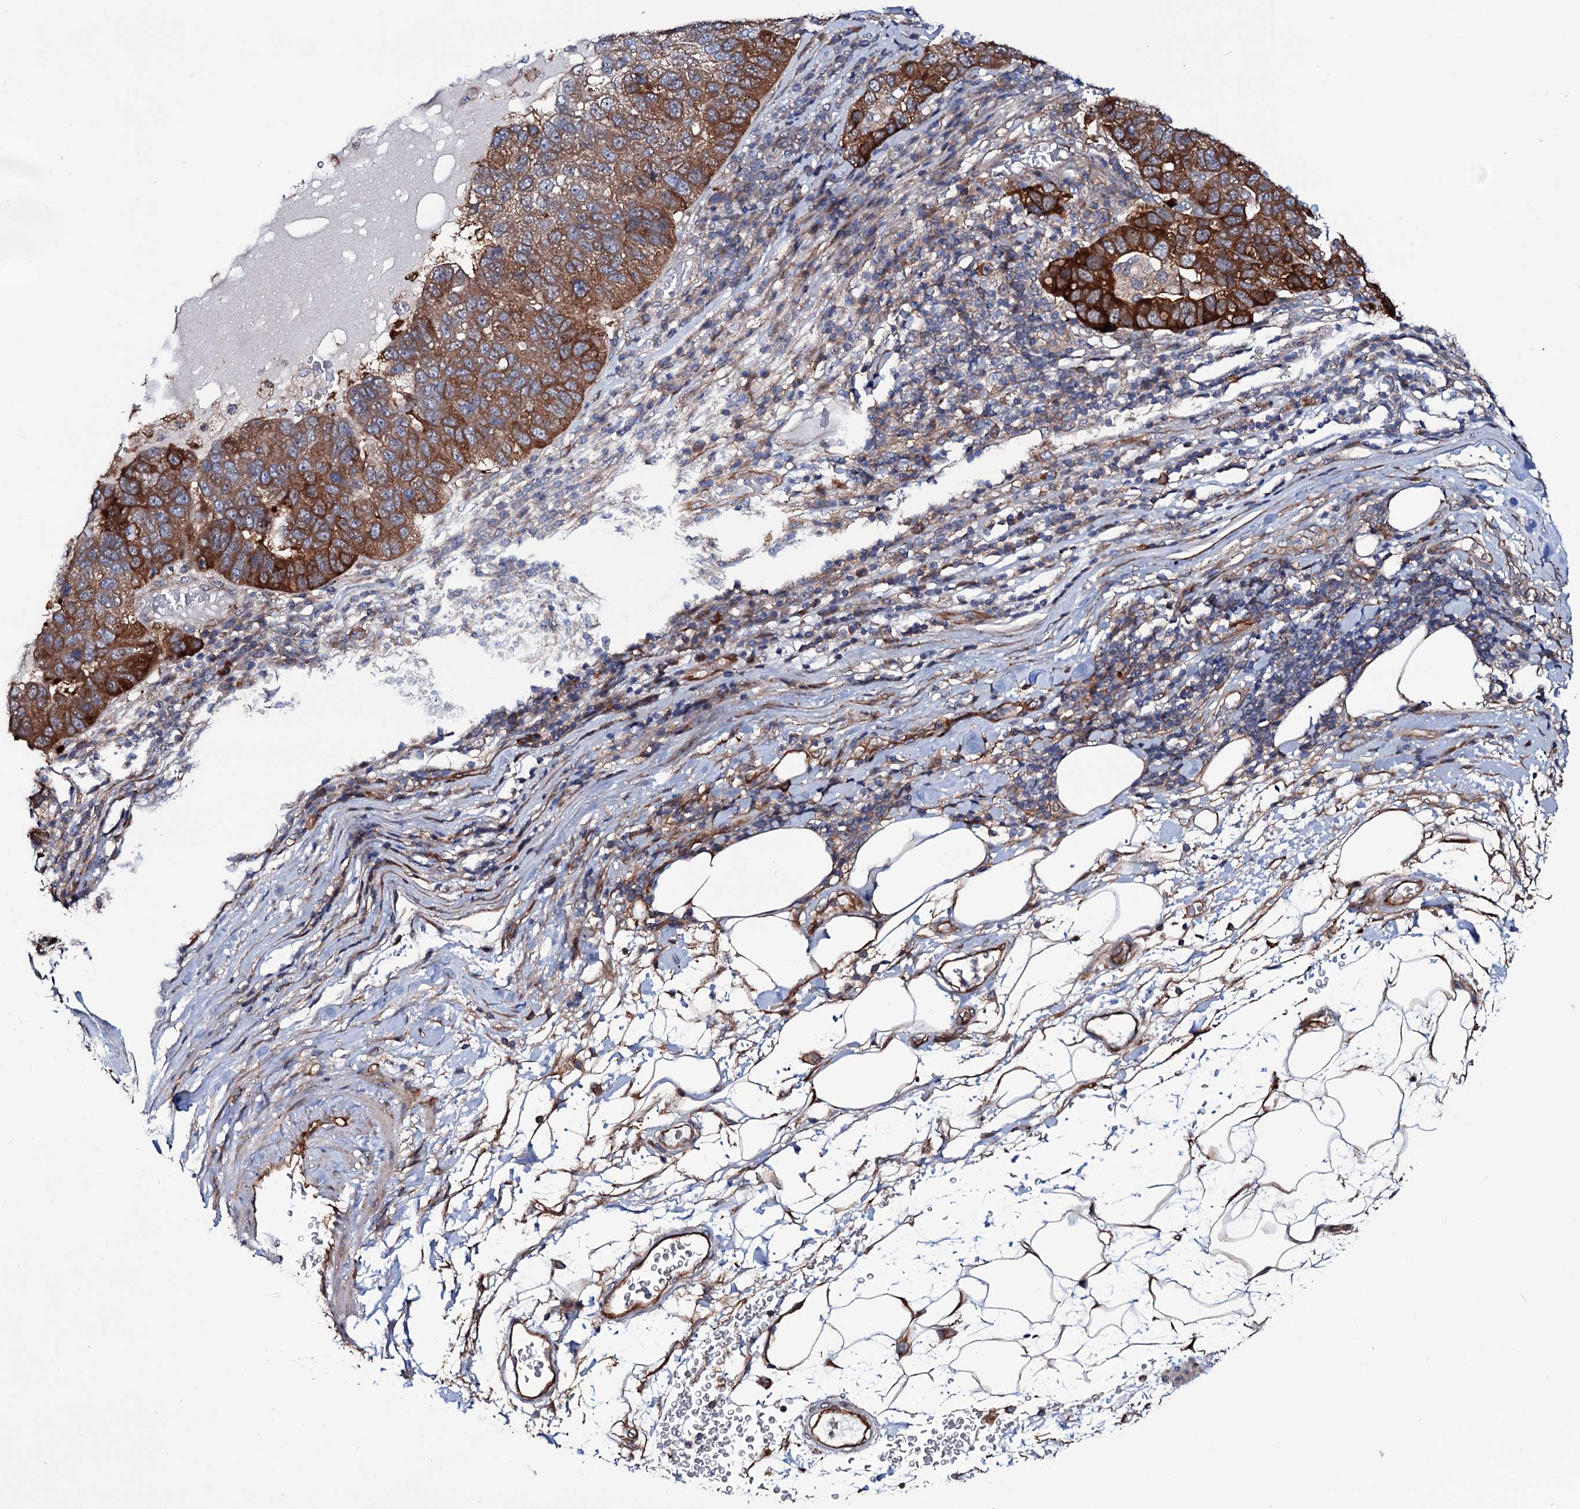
{"staining": {"intensity": "strong", "quantity": ">75%", "location": "cytoplasmic/membranous"}, "tissue": "pancreatic cancer", "cell_type": "Tumor cells", "image_type": "cancer", "snomed": [{"axis": "morphology", "description": "Adenocarcinoma, NOS"}, {"axis": "topography", "description": "Pancreas"}], "caption": "An immunohistochemistry histopathology image of tumor tissue is shown. Protein staining in brown labels strong cytoplasmic/membranous positivity in adenocarcinoma (pancreatic) within tumor cells. Using DAB (3,3'-diaminobenzidine) (brown) and hematoxylin (blue) stains, captured at high magnification using brightfield microscopy.", "gene": "PTDSS2", "patient": {"sex": "female", "age": 61}}